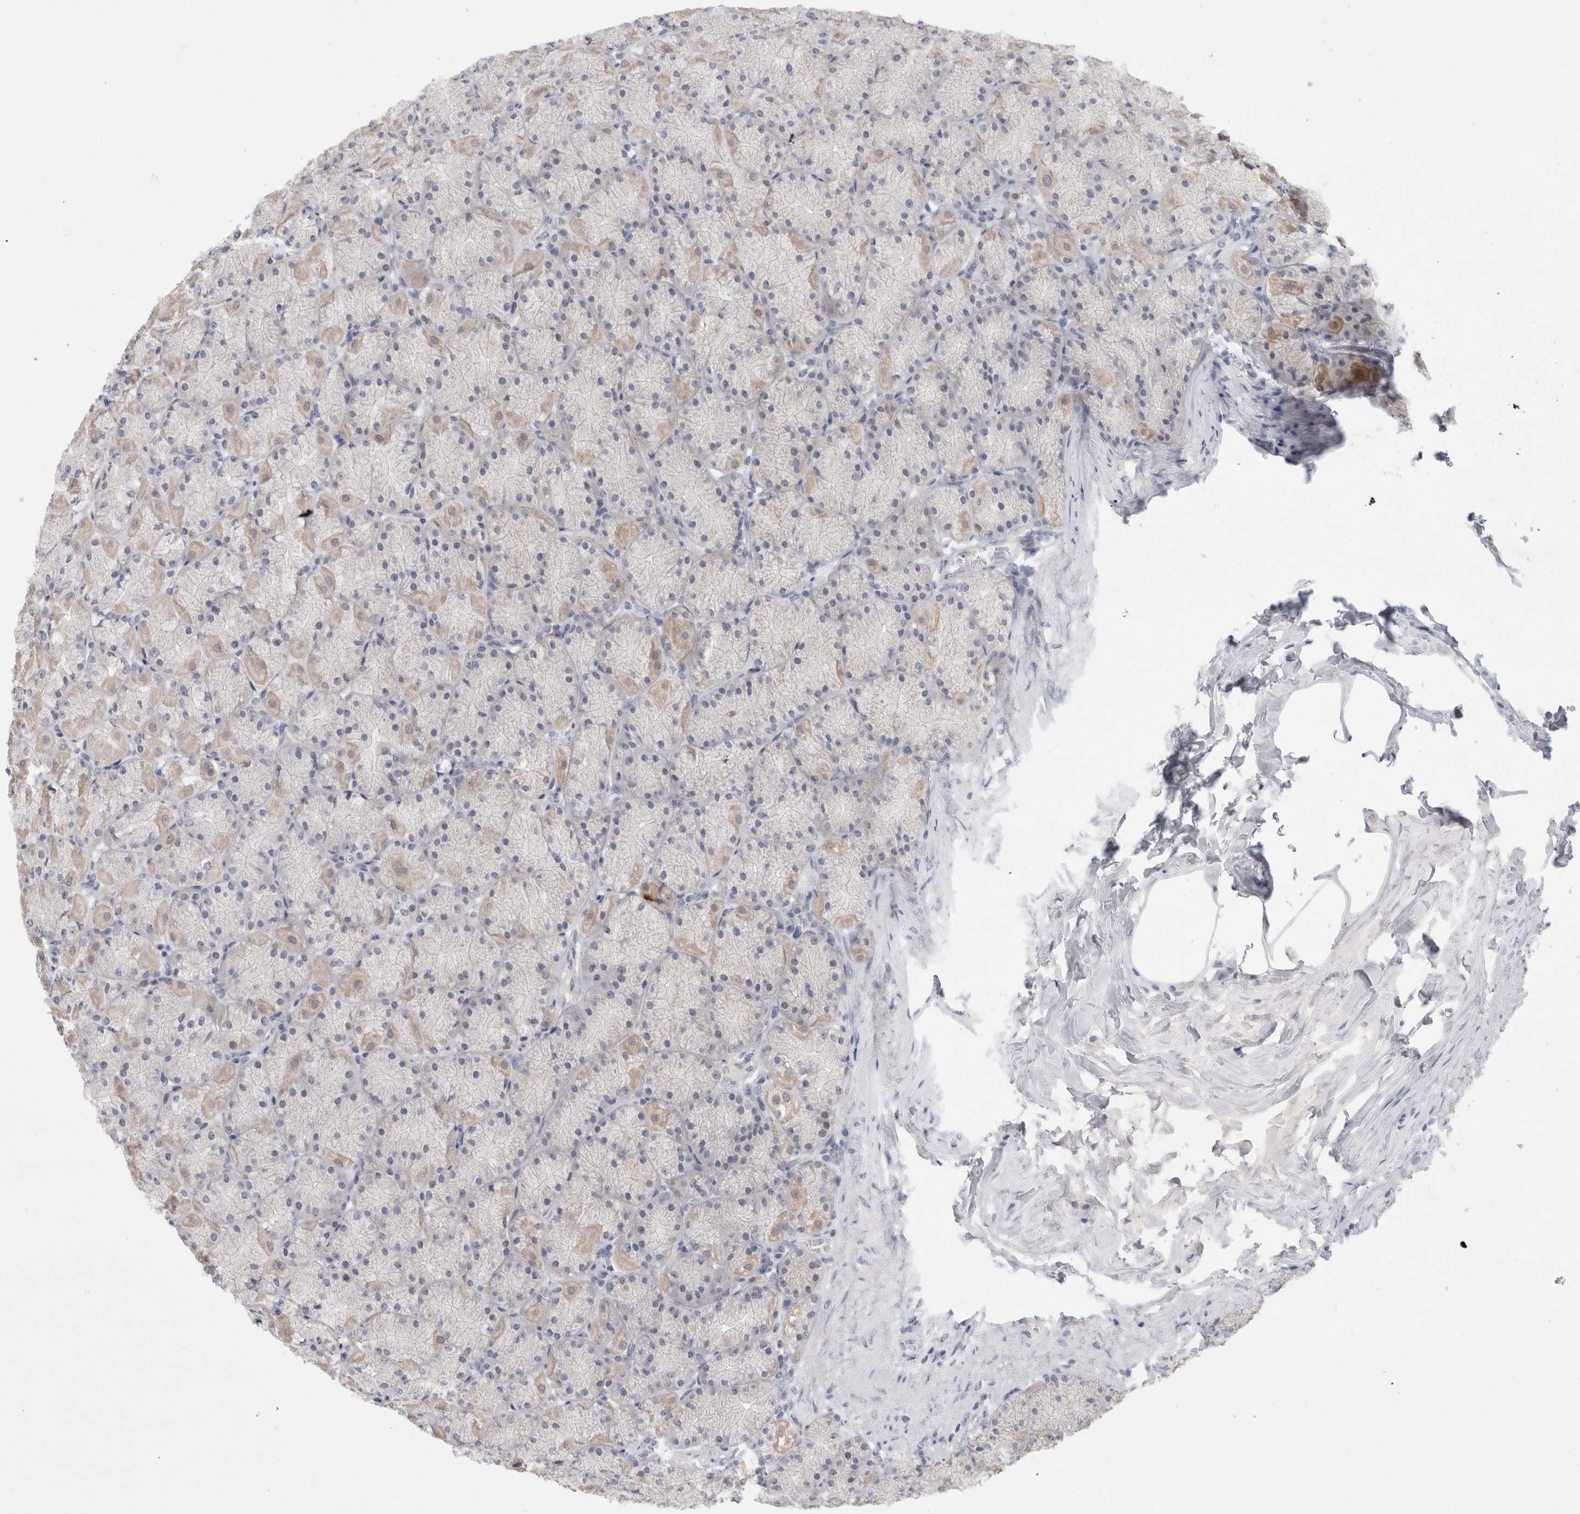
{"staining": {"intensity": "moderate", "quantity": "<25%", "location": "cytoplasmic/membranous,nuclear"}, "tissue": "stomach", "cell_type": "Glandular cells", "image_type": "normal", "snomed": [{"axis": "morphology", "description": "Normal tissue, NOS"}, {"axis": "topography", "description": "Stomach, upper"}], "caption": "Immunohistochemistry (DAB) staining of benign human stomach shows moderate cytoplasmic/membranous,nuclear protein staining in about <25% of glandular cells.", "gene": "NIPA1", "patient": {"sex": "female", "age": 56}}